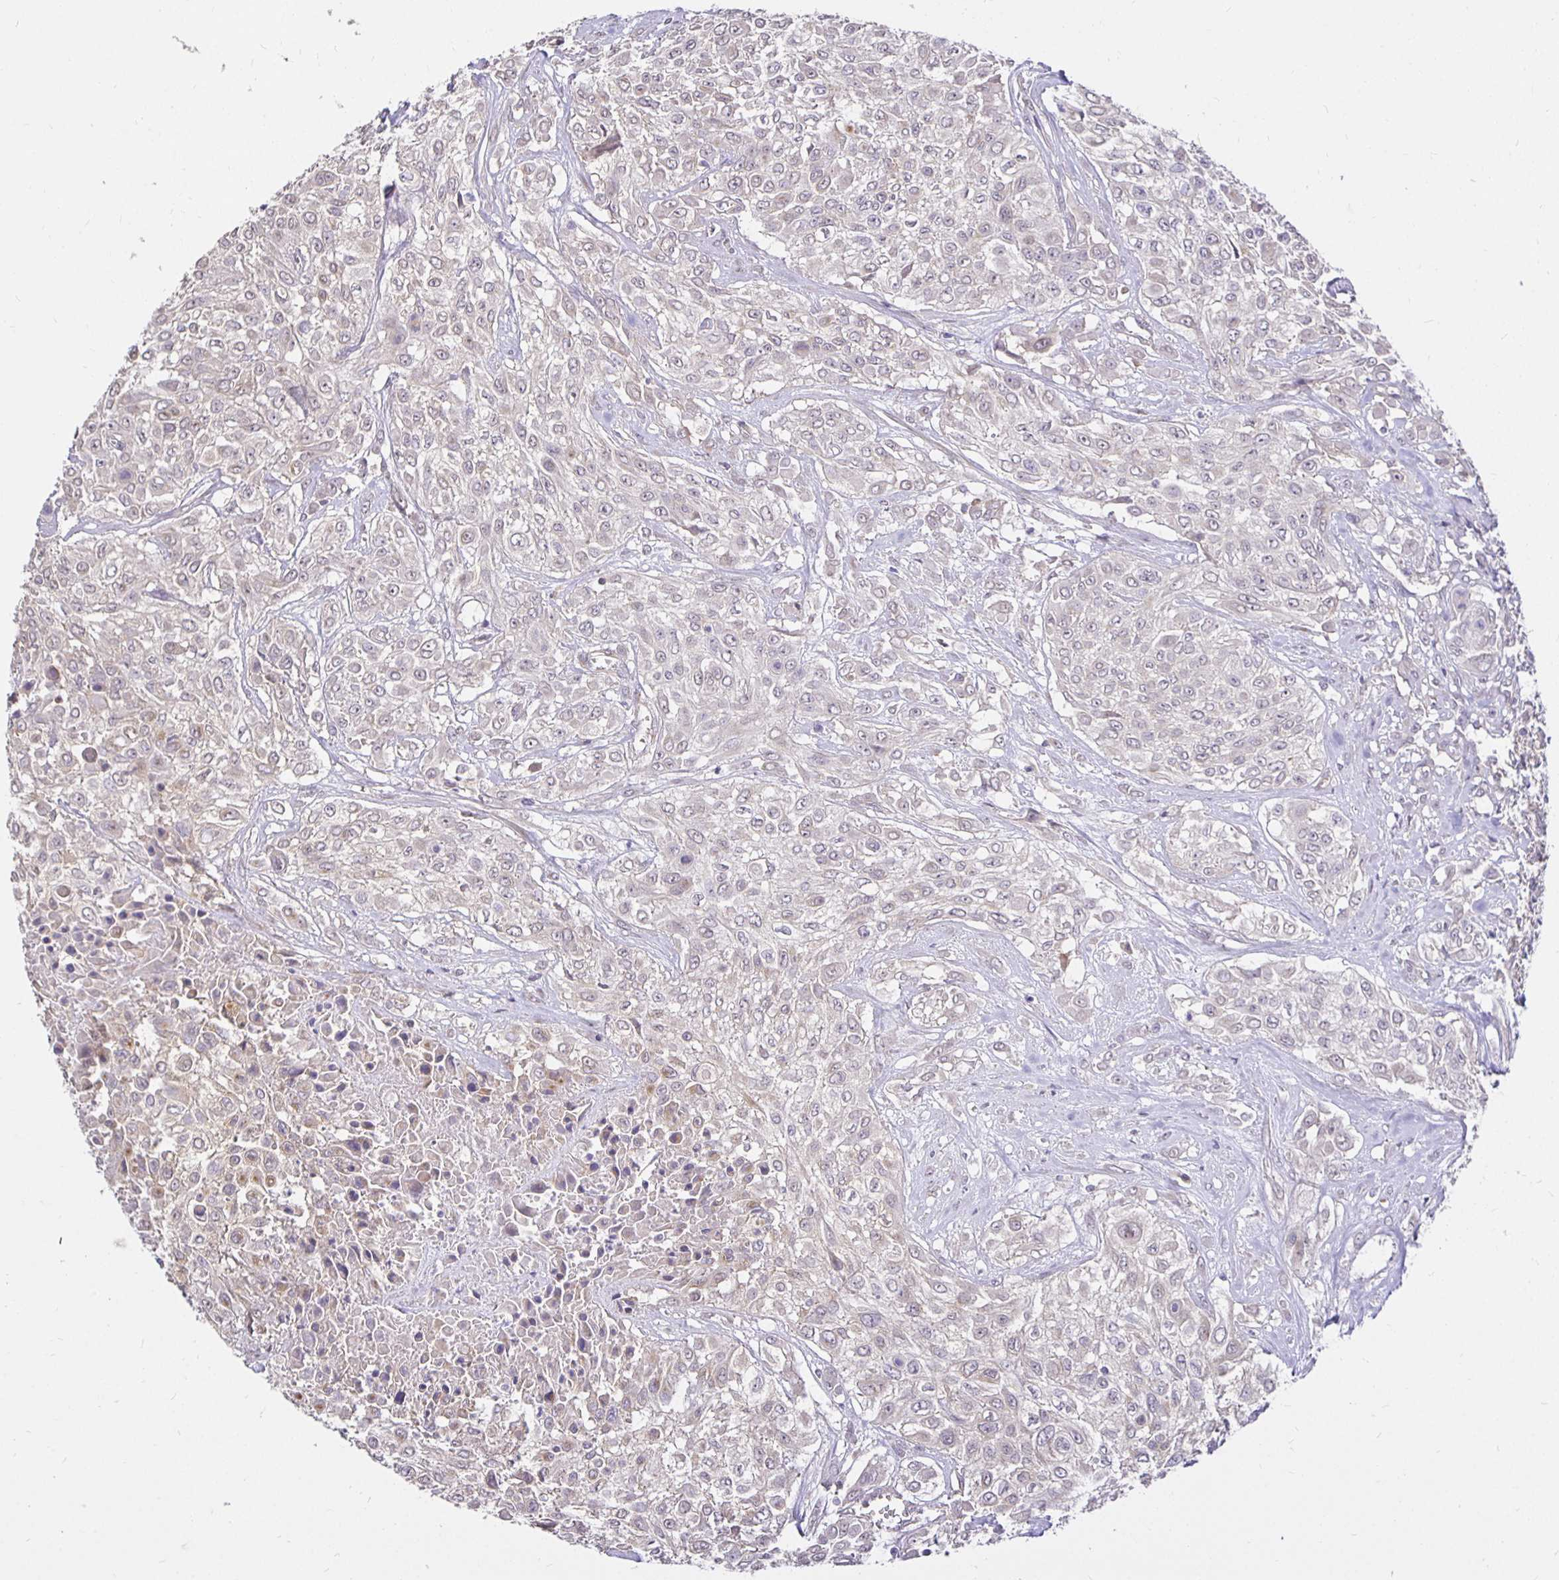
{"staining": {"intensity": "weak", "quantity": "<25%", "location": "cytoplasmic/membranous"}, "tissue": "urothelial cancer", "cell_type": "Tumor cells", "image_type": "cancer", "snomed": [{"axis": "morphology", "description": "Urothelial carcinoma, High grade"}, {"axis": "topography", "description": "Urinary bladder"}], "caption": "Protein analysis of urothelial carcinoma (high-grade) displays no significant expression in tumor cells.", "gene": "PNPLA3", "patient": {"sex": "male", "age": 57}}